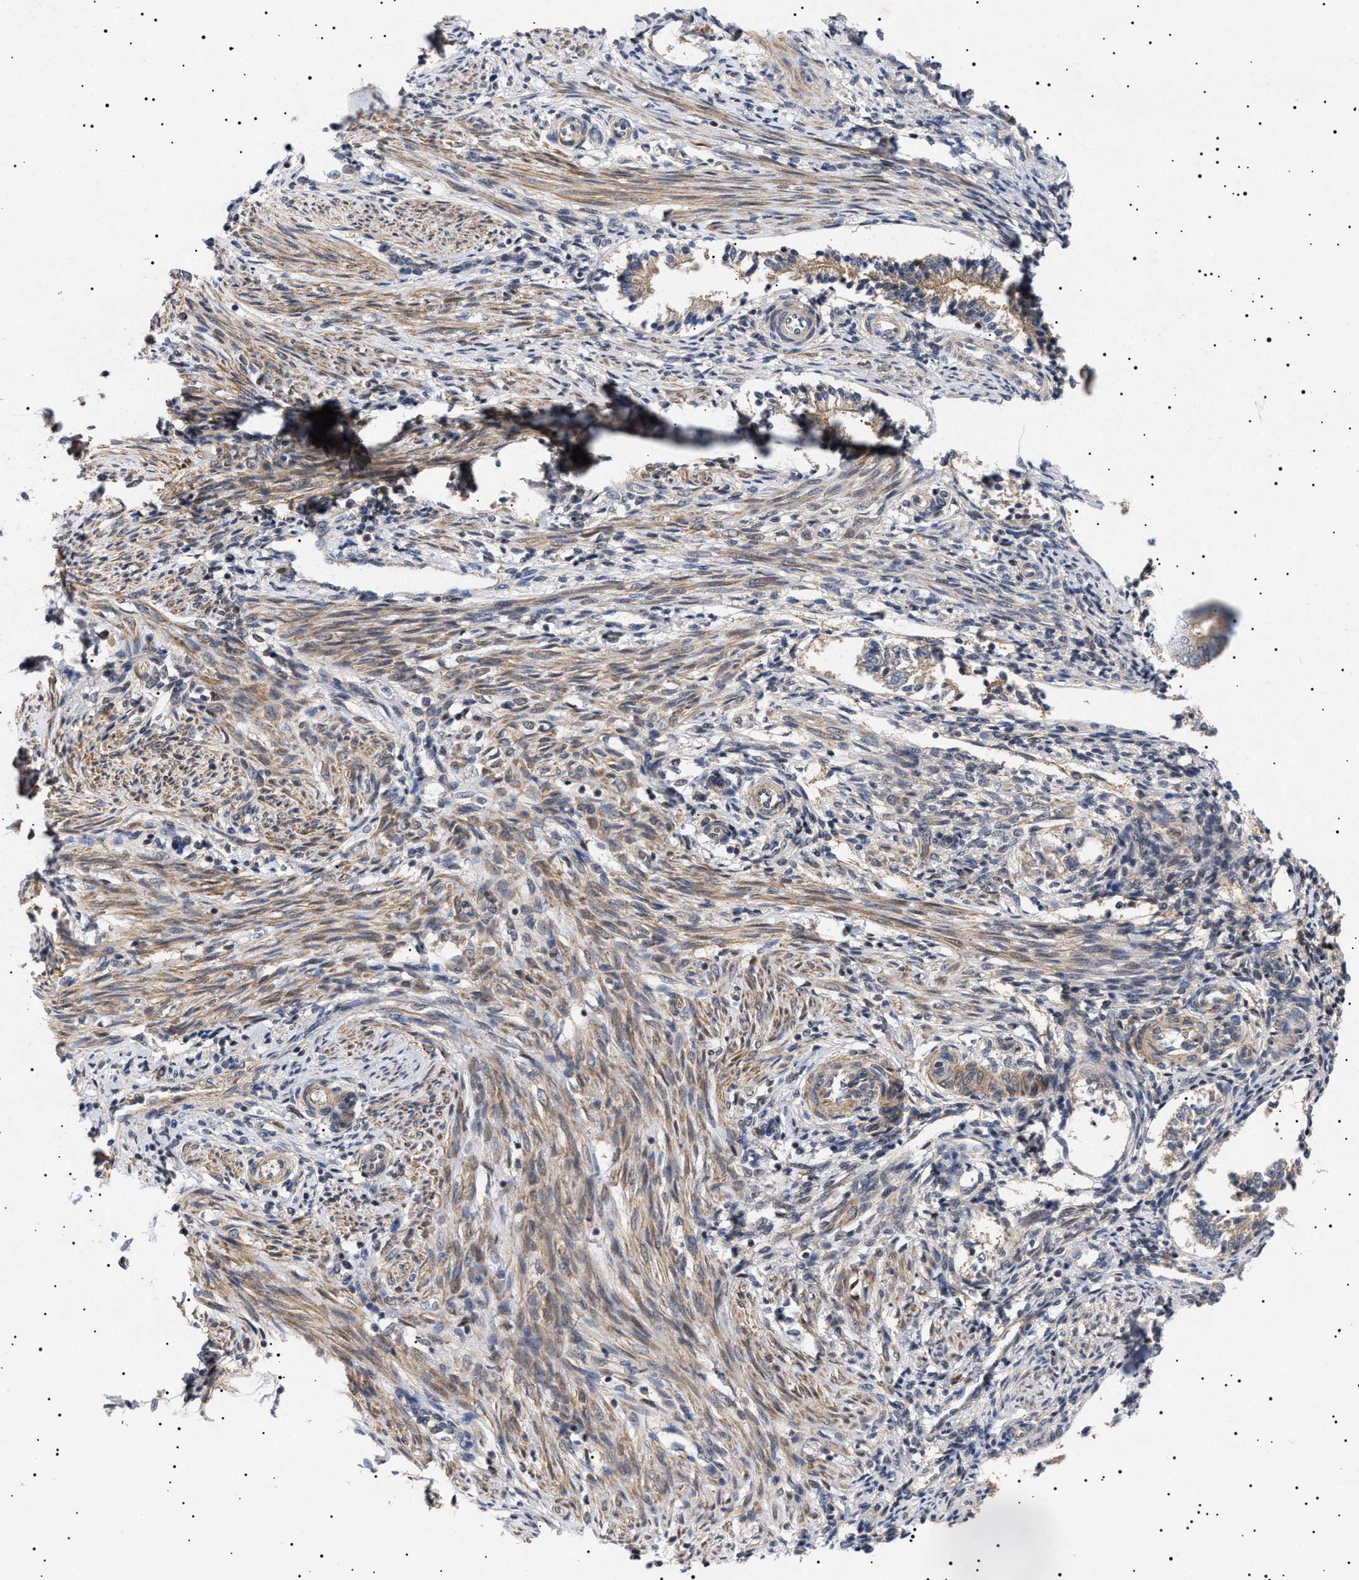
{"staining": {"intensity": "negative", "quantity": "none", "location": "none"}, "tissue": "endometrium", "cell_type": "Cells in endometrial stroma", "image_type": "normal", "snomed": [{"axis": "morphology", "description": "Normal tissue, NOS"}, {"axis": "topography", "description": "Endometrium"}], "caption": "High magnification brightfield microscopy of normal endometrium stained with DAB (3,3'-diaminobenzidine) (brown) and counterstained with hematoxylin (blue): cells in endometrial stroma show no significant positivity. (IHC, brightfield microscopy, high magnification).", "gene": "NPLOC4", "patient": {"sex": "female", "age": 42}}